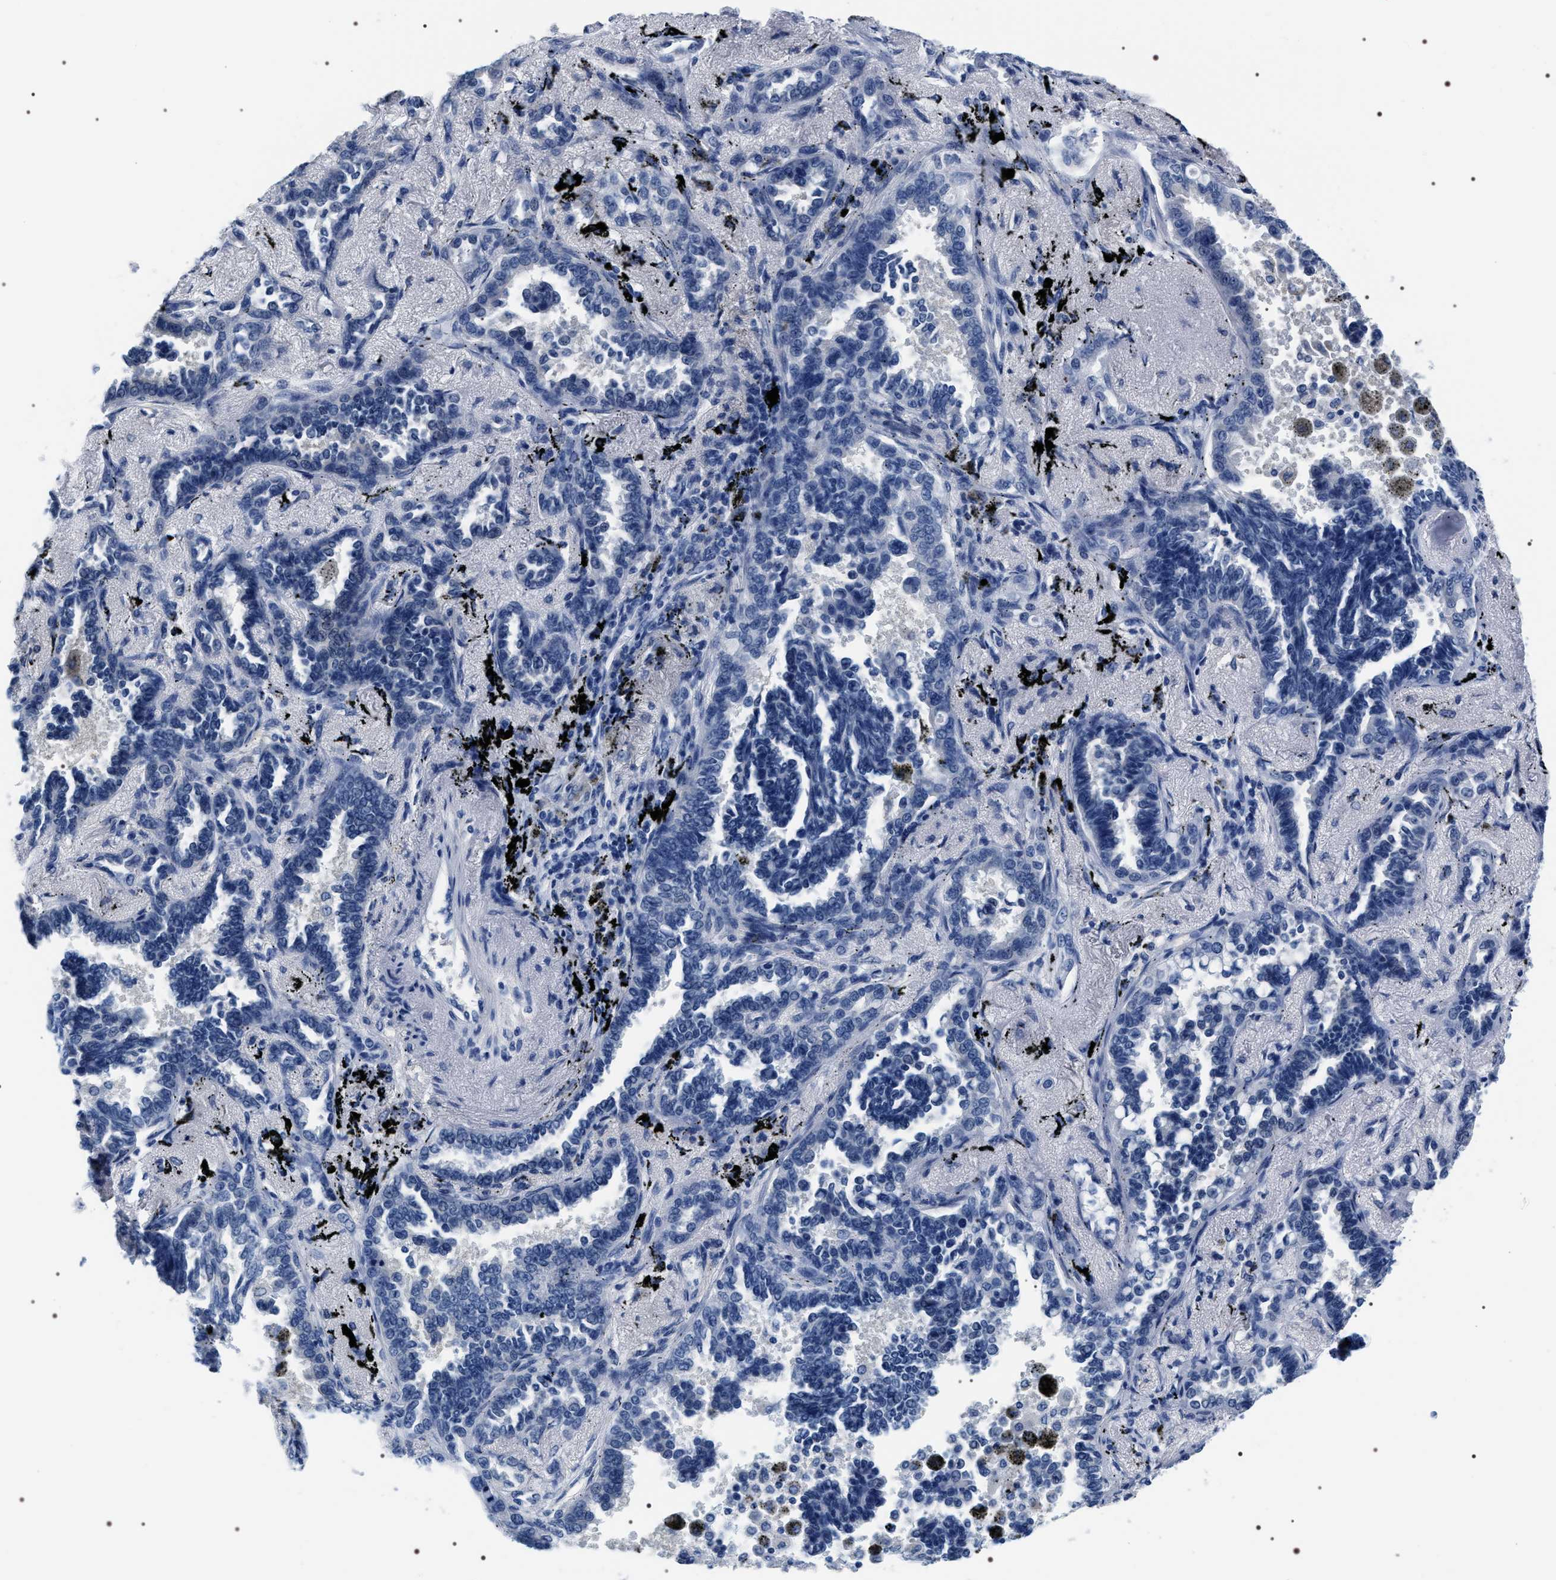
{"staining": {"intensity": "negative", "quantity": "none", "location": "none"}, "tissue": "lung cancer", "cell_type": "Tumor cells", "image_type": "cancer", "snomed": [{"axis": "morphology", "description": "Adenocarcinoma, NOS"}, {"axis": "topography", "description": "Lung"}], "caption": "Human lung cancer stained for a protein using immunohistochemistry (IHC) shows no staining in tumor cells.", "gene": "ADH4", "patient": {"sex": "male", "age": 59}}